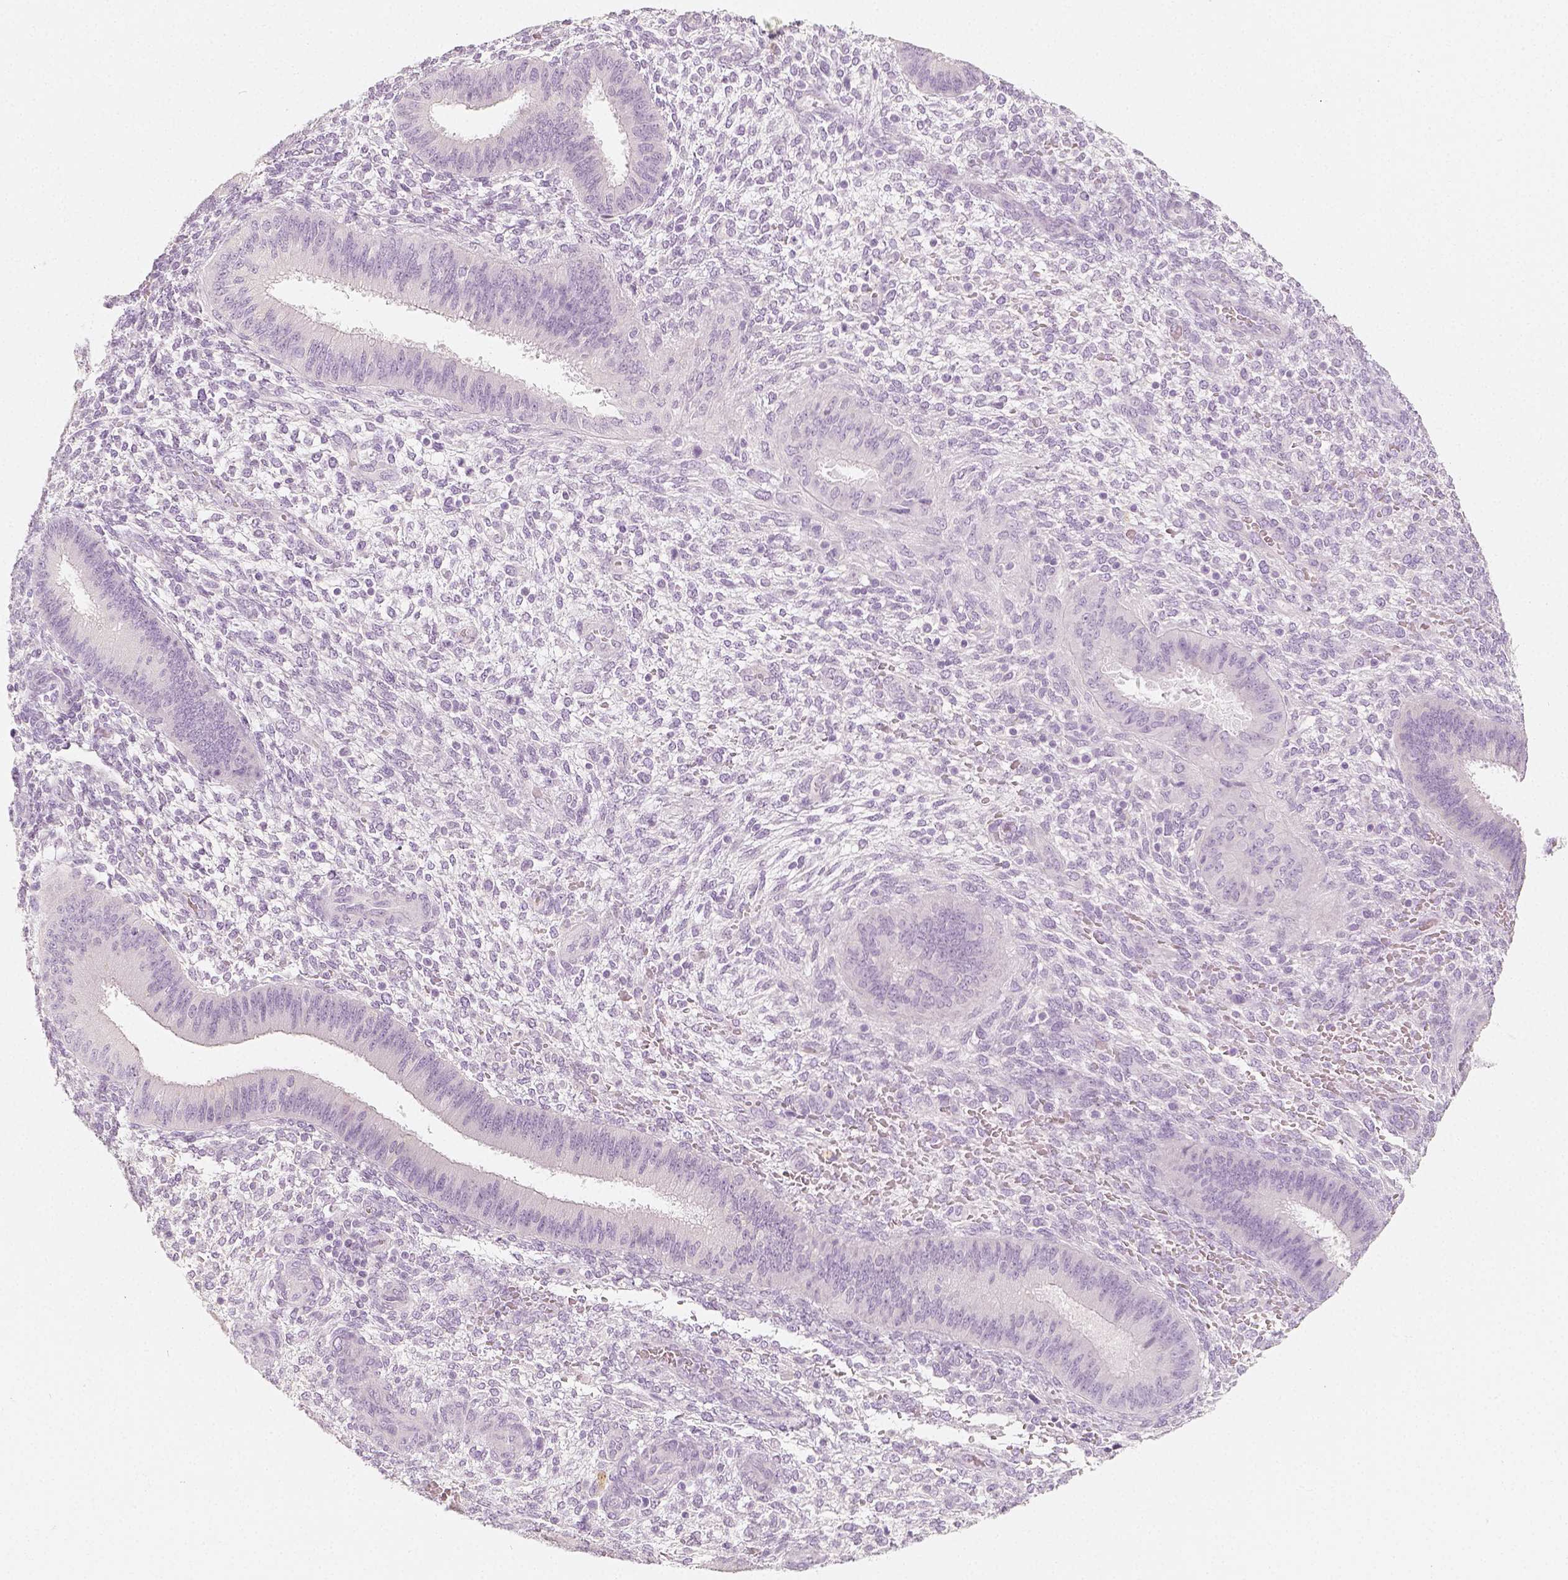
{"staining": {"intensity": "negative", "quantity": "none", "location": "none"}, "tissue": "endometrium", "cell_type": "Cells in endometrial stroma", "image_type": "normal", "snomed": [{"axis": "morphology", "description": "Normal tissue, NOS"}, {"axis": "topography", "description": "Endometrium"}], "caption": "Immunohistochemical staining of normal human endometrium demonstrates no significant expression in cells in endometrial stroma. (DAB immunohistochemistry (IHC) visualized using brightfield microscopy, high magnification).", "gene": "NECAB2", "patient": {"sex": "female", "age": 39}}